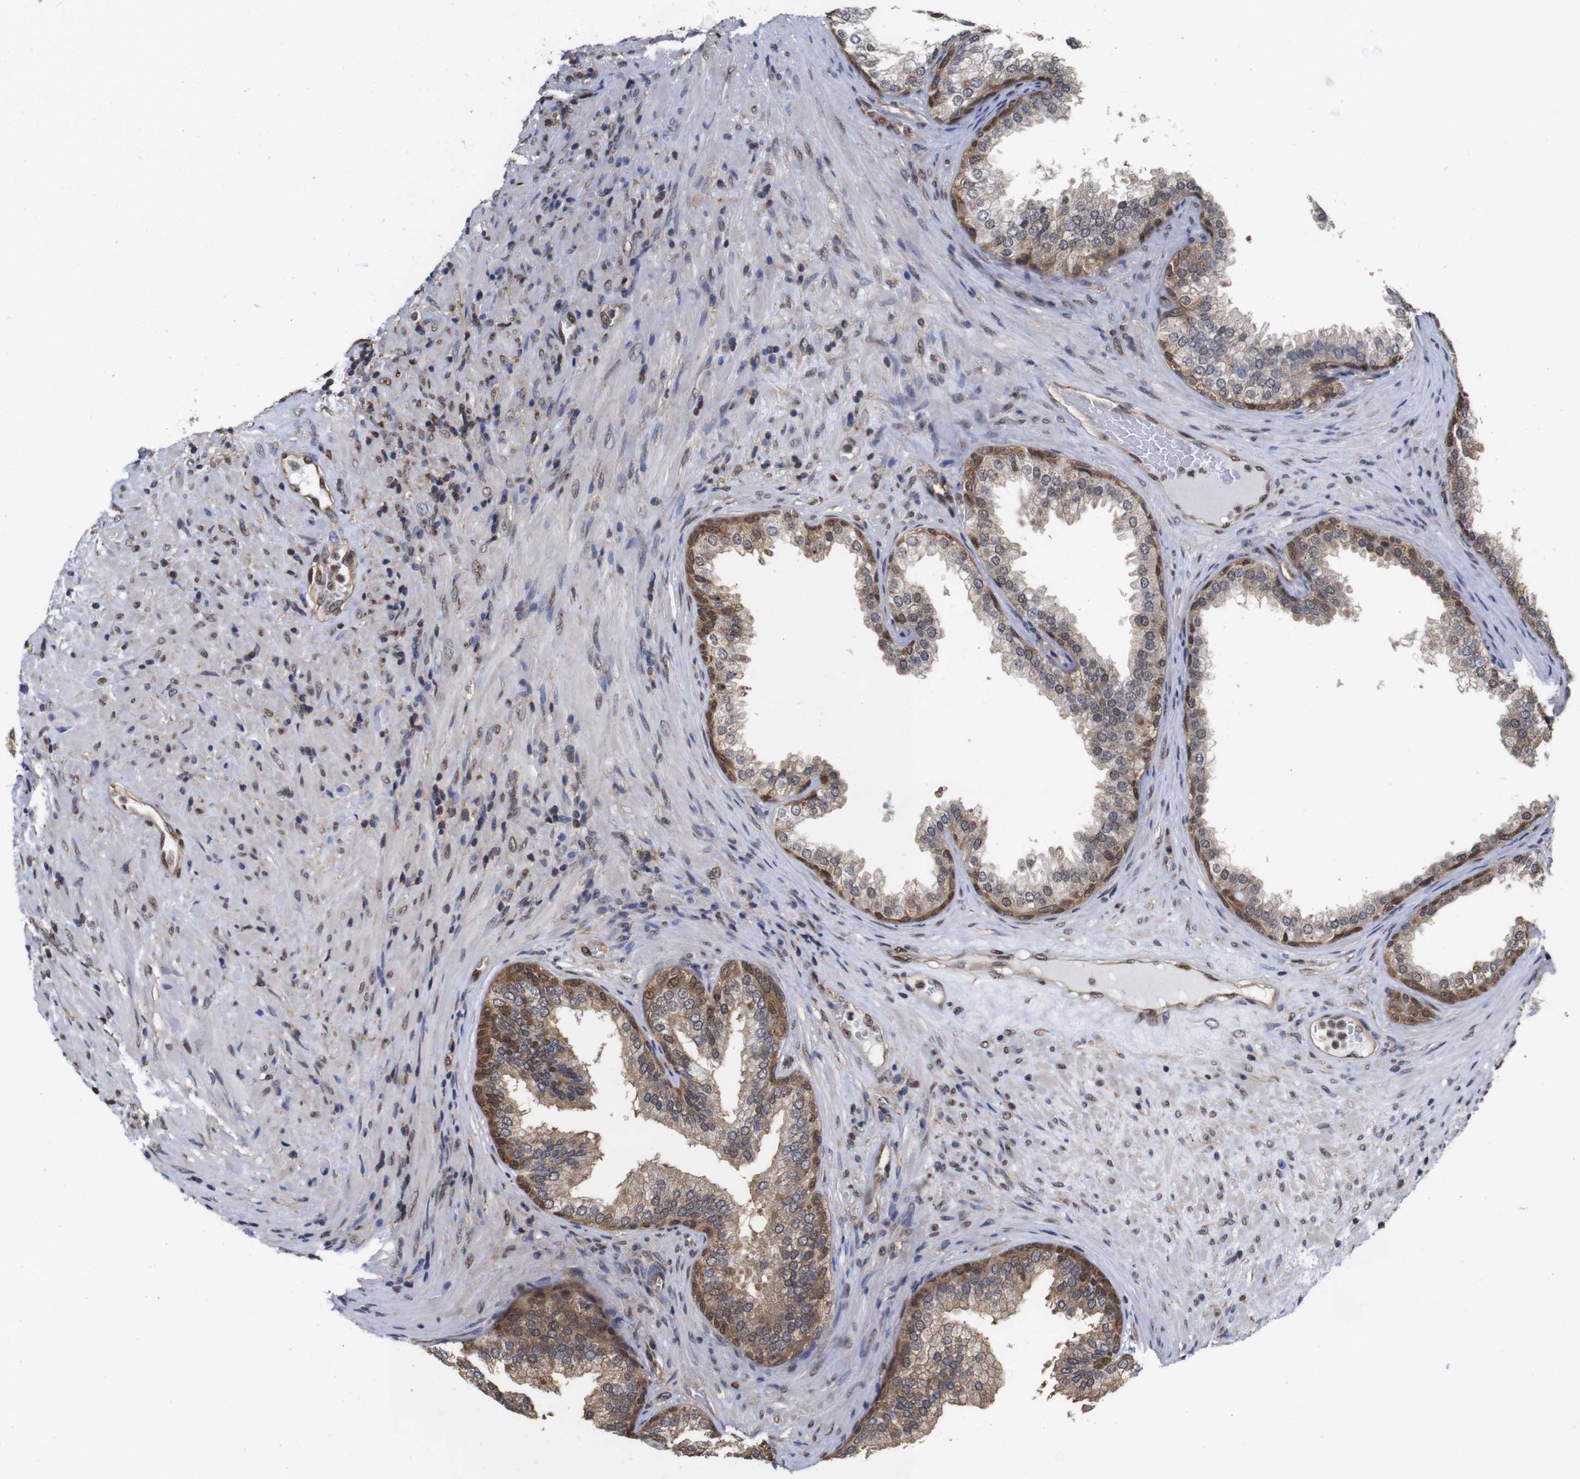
{"staining": {"intensity": "moderate", "quantity": "25%-75%", "location": "cytoplasmic/membranous,nuclear"}, "tissue": "prostate", "cell_type": "Glandular cells", "image_type": "normal", "snomed": [{"axis": "morphology", "description": "Normal tissue, NOS"}, {"axis": "topography", "description": "Prostate"}], "caption": "IHC image of normal human prostate stained for a protein (brown), which exhibits medium levels of moderate cytoplasmic/membranous,nuclear expression in approximately 25%-75% of glandular cells.", "gene": "SUMO3", "patient": {"sex": "male", "age": 76}}